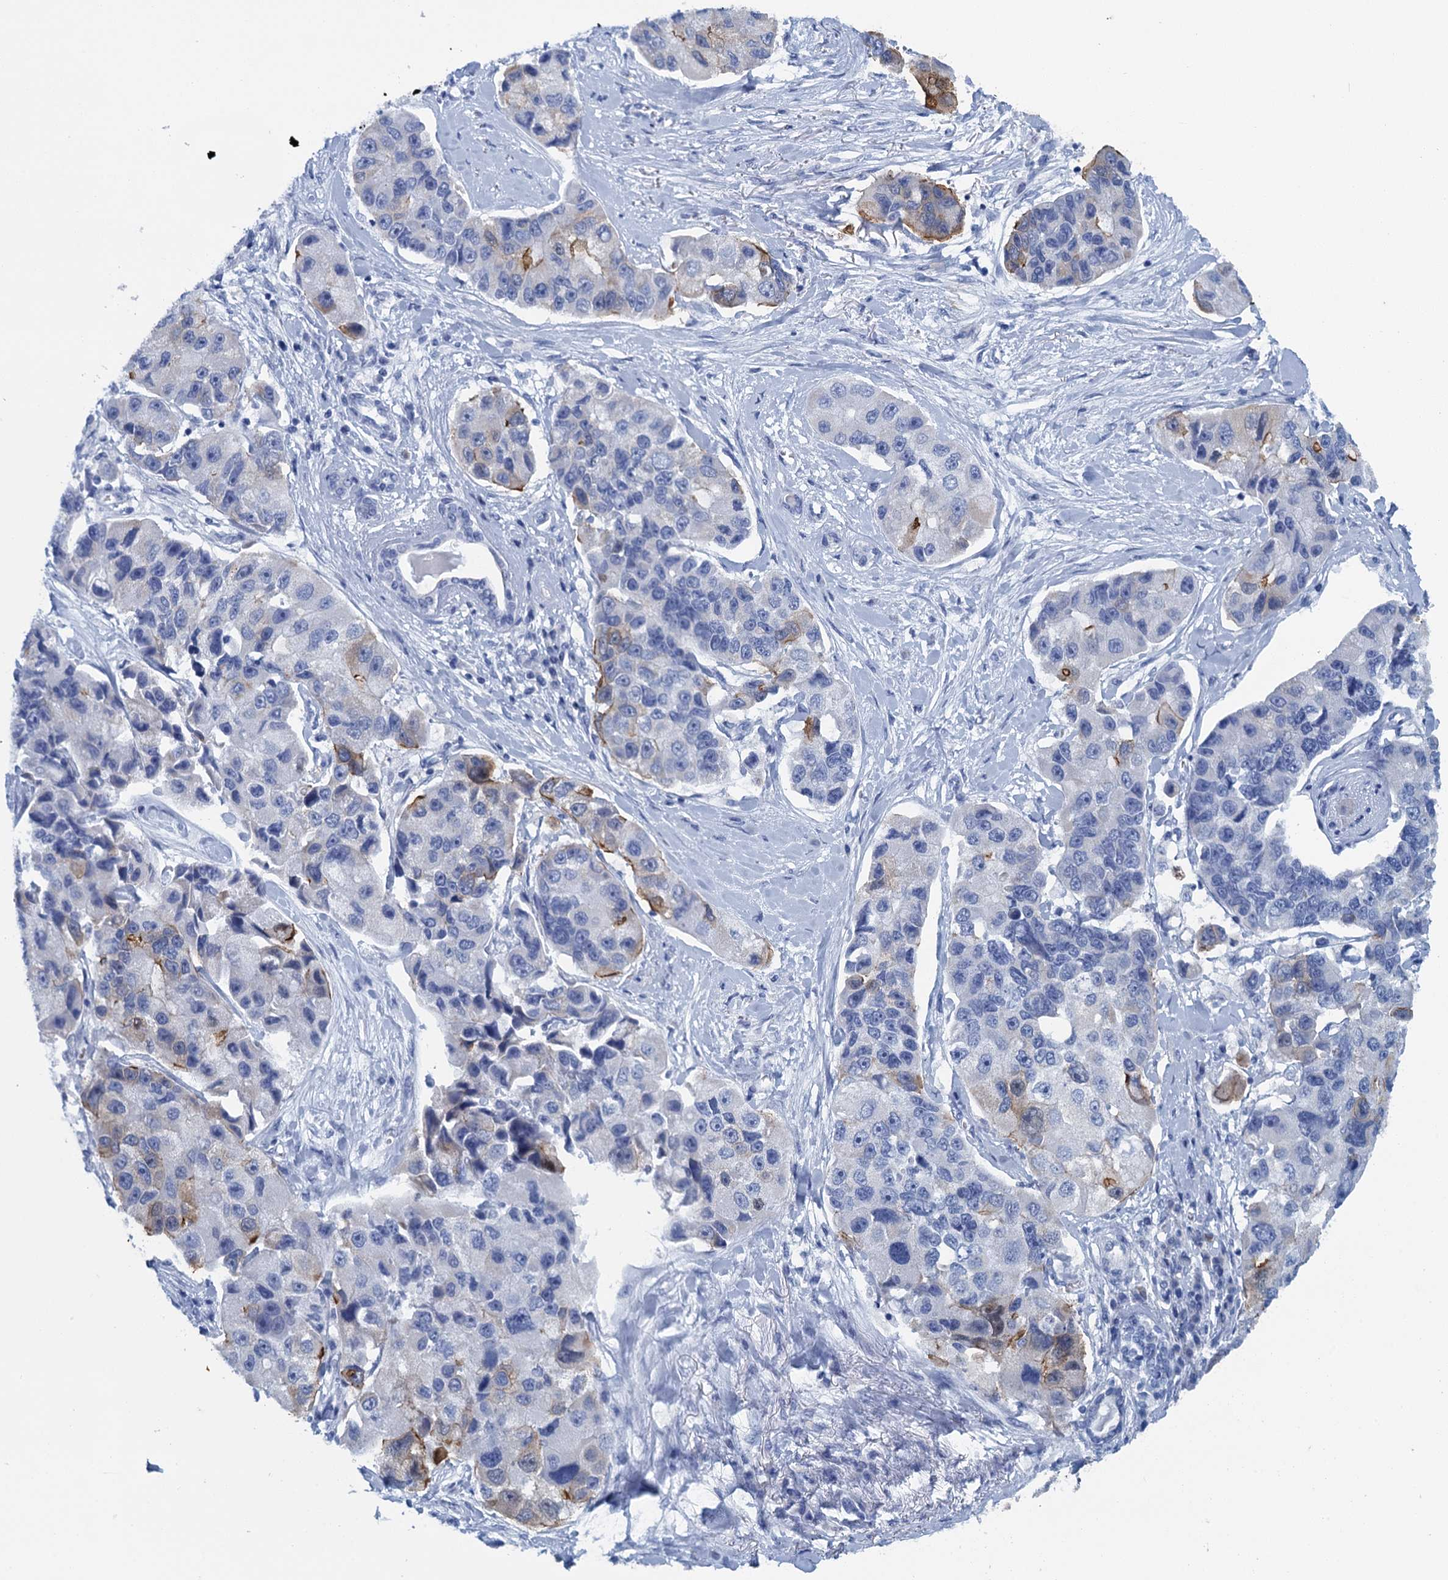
{"staining": {"intensity": "moderate", "quantity": "<25%", "location": "cytoplasmic/membranous"}, "tissue": "lung cancer", "cell_type": "Tumor cells", "image_type": "cancer", "snomed": [{"axis": "morphology", "description": "Adenocarcinoma, NOS"}, {"axis": "topography", "description": "Lung"}], "caption": "Immunohistochemical staining of lung cancer (adenocarcinoma) exhibits low levels of moderate cytoplasmic/membranous expression in approximately <25% of tumor cells.", "gene": "SCEL", "patient": {"sex": "female", "age": 54}}